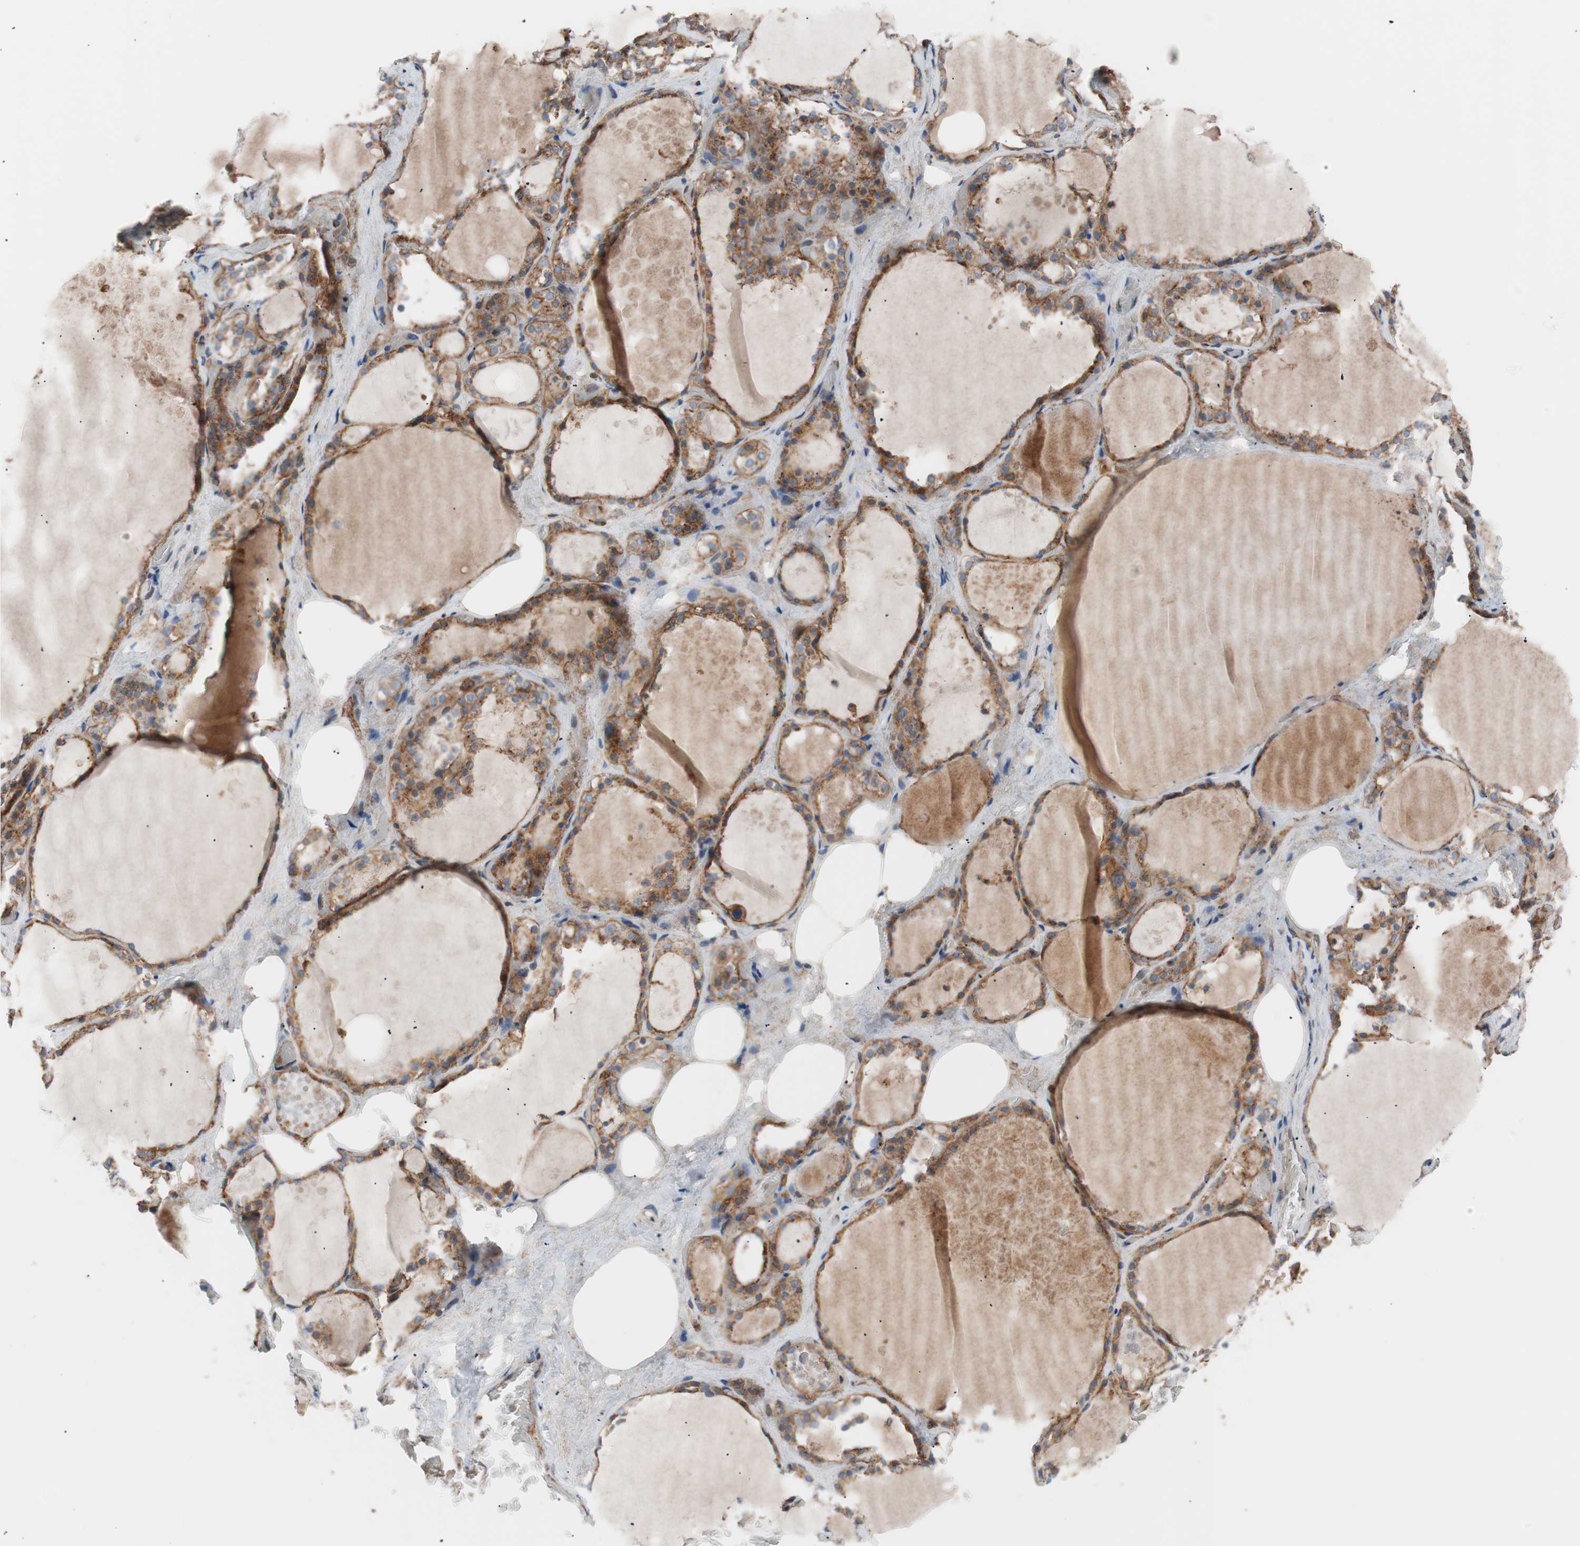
{"staining": {"intensity": "moderate", "quantity": ">75%", "location": "cytoplasmic/membranous"}, "tissue": "thyroid gland", "cell_type": "Glandular cells", "image_type": "normal", "snomed": [{"axis": "morphology", "description": "Normal tissue, NOS"}, {"axis": "topography", "description": "Thyroid gland"}], "caption": "The image demonstrates immunohistochemical staining of benign thyroid gland. There is moderate cytoplasmic/membranous positivity is identified in approximately >75% of glandular cells.", "gene": "FLOT2", "patient": {"sex": "male", "age": 61}}